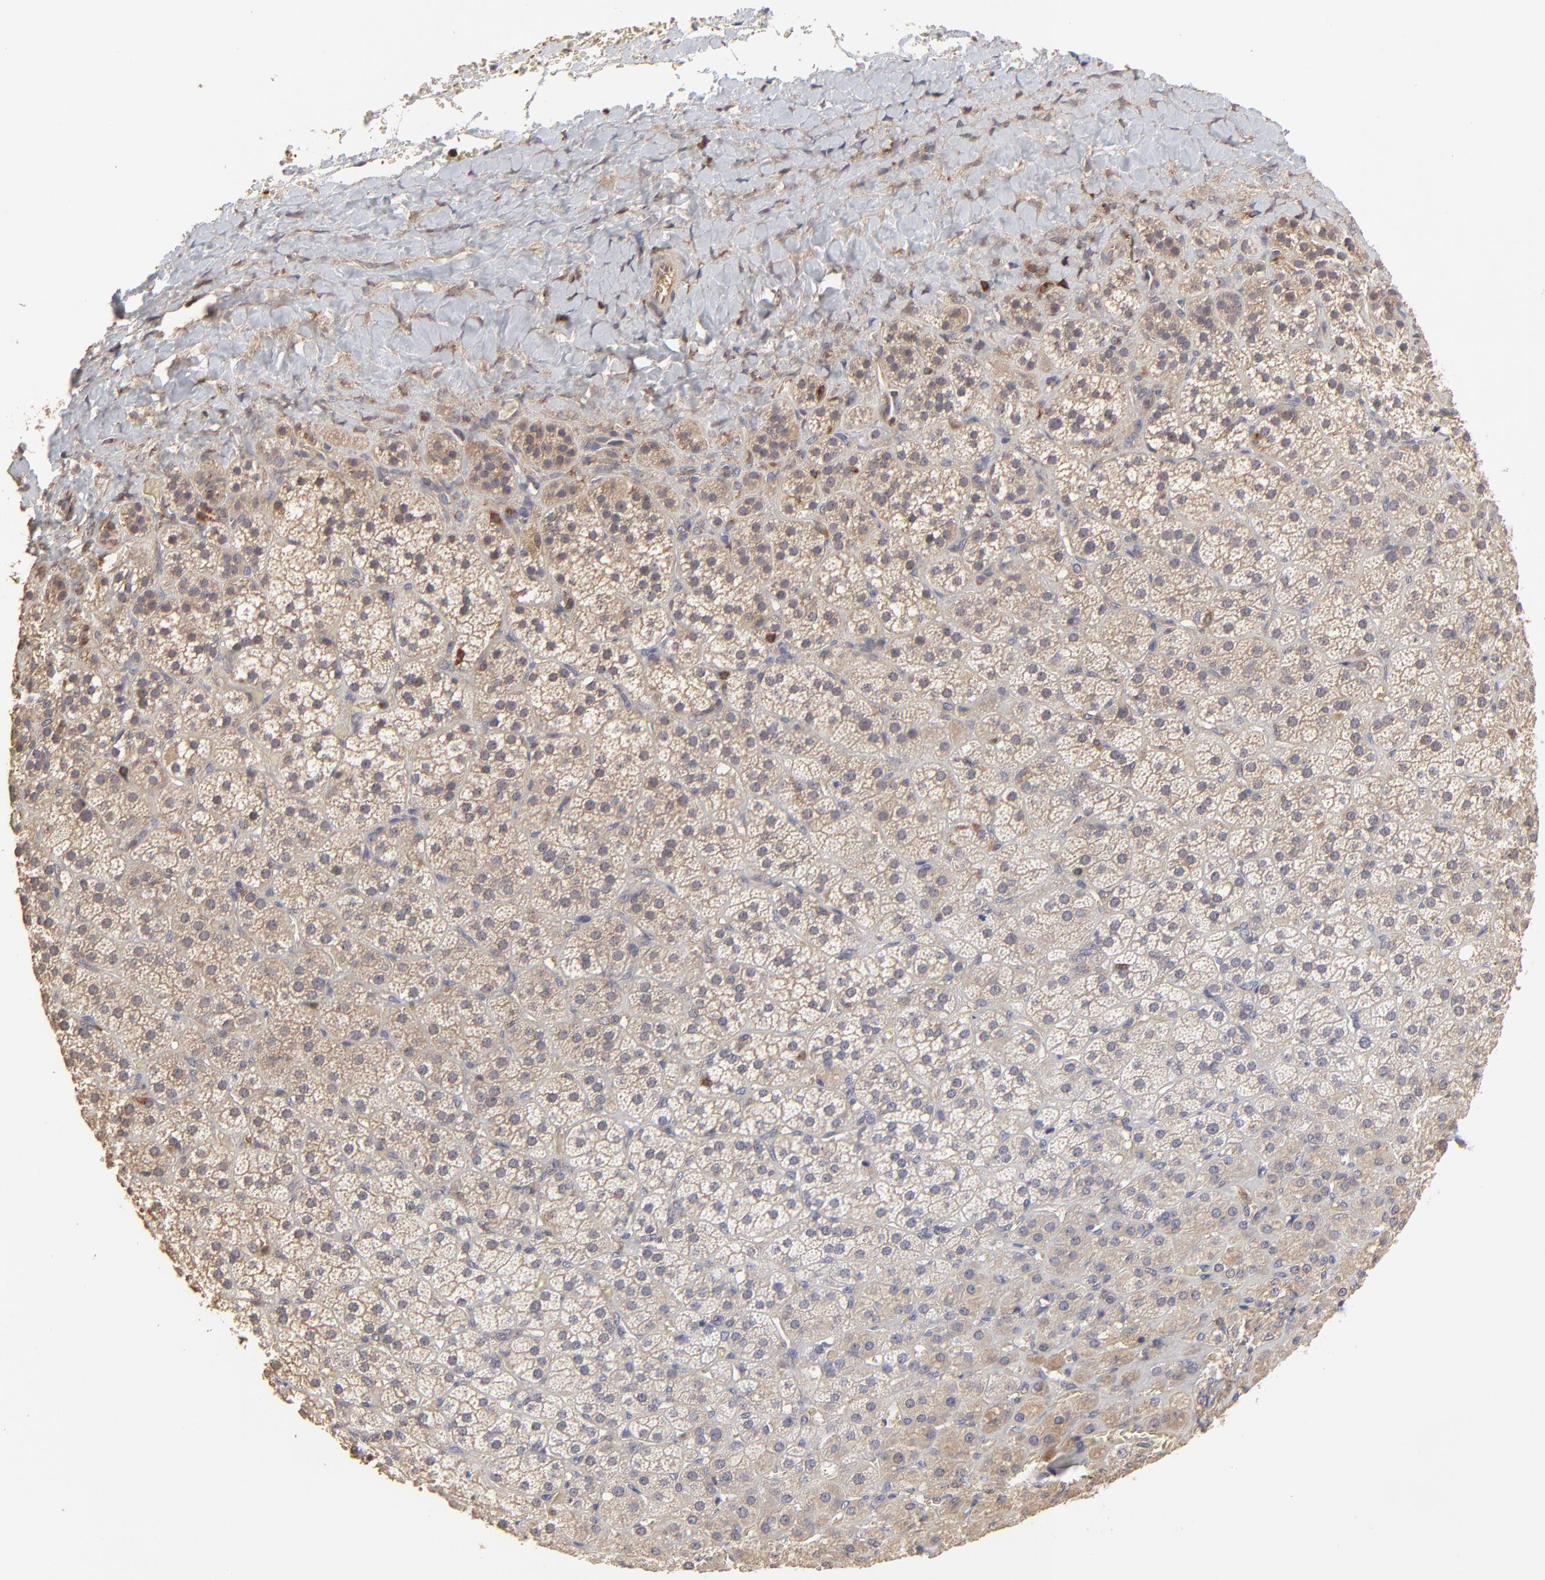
{"staining": {"intensity": "weak", "quantity": ">75%", "location": "cytoplasmic/membranous"}, "tissue": "adrenal gland", "cell_type": "Glandular cells", "image_type": "normal", "snomed": [{"axis": "morphology", "description": "Normal tissue, NOS"}, {"axis": "topography", "description": "Adrenal gland"}], "caption": "High-power microscopy captured an IHC photomicrograph of unremarkable adrenal gland, revealing weak cytoplasmic/membranous staining in approximately >75% of glandular cells. The staining is performed using DAB brown chromogen to label protein expression. The nuclei are counter-stained blue using hematoxylin.", "gene": "STON2", "patient": {"sex": "female", "age": 71}}